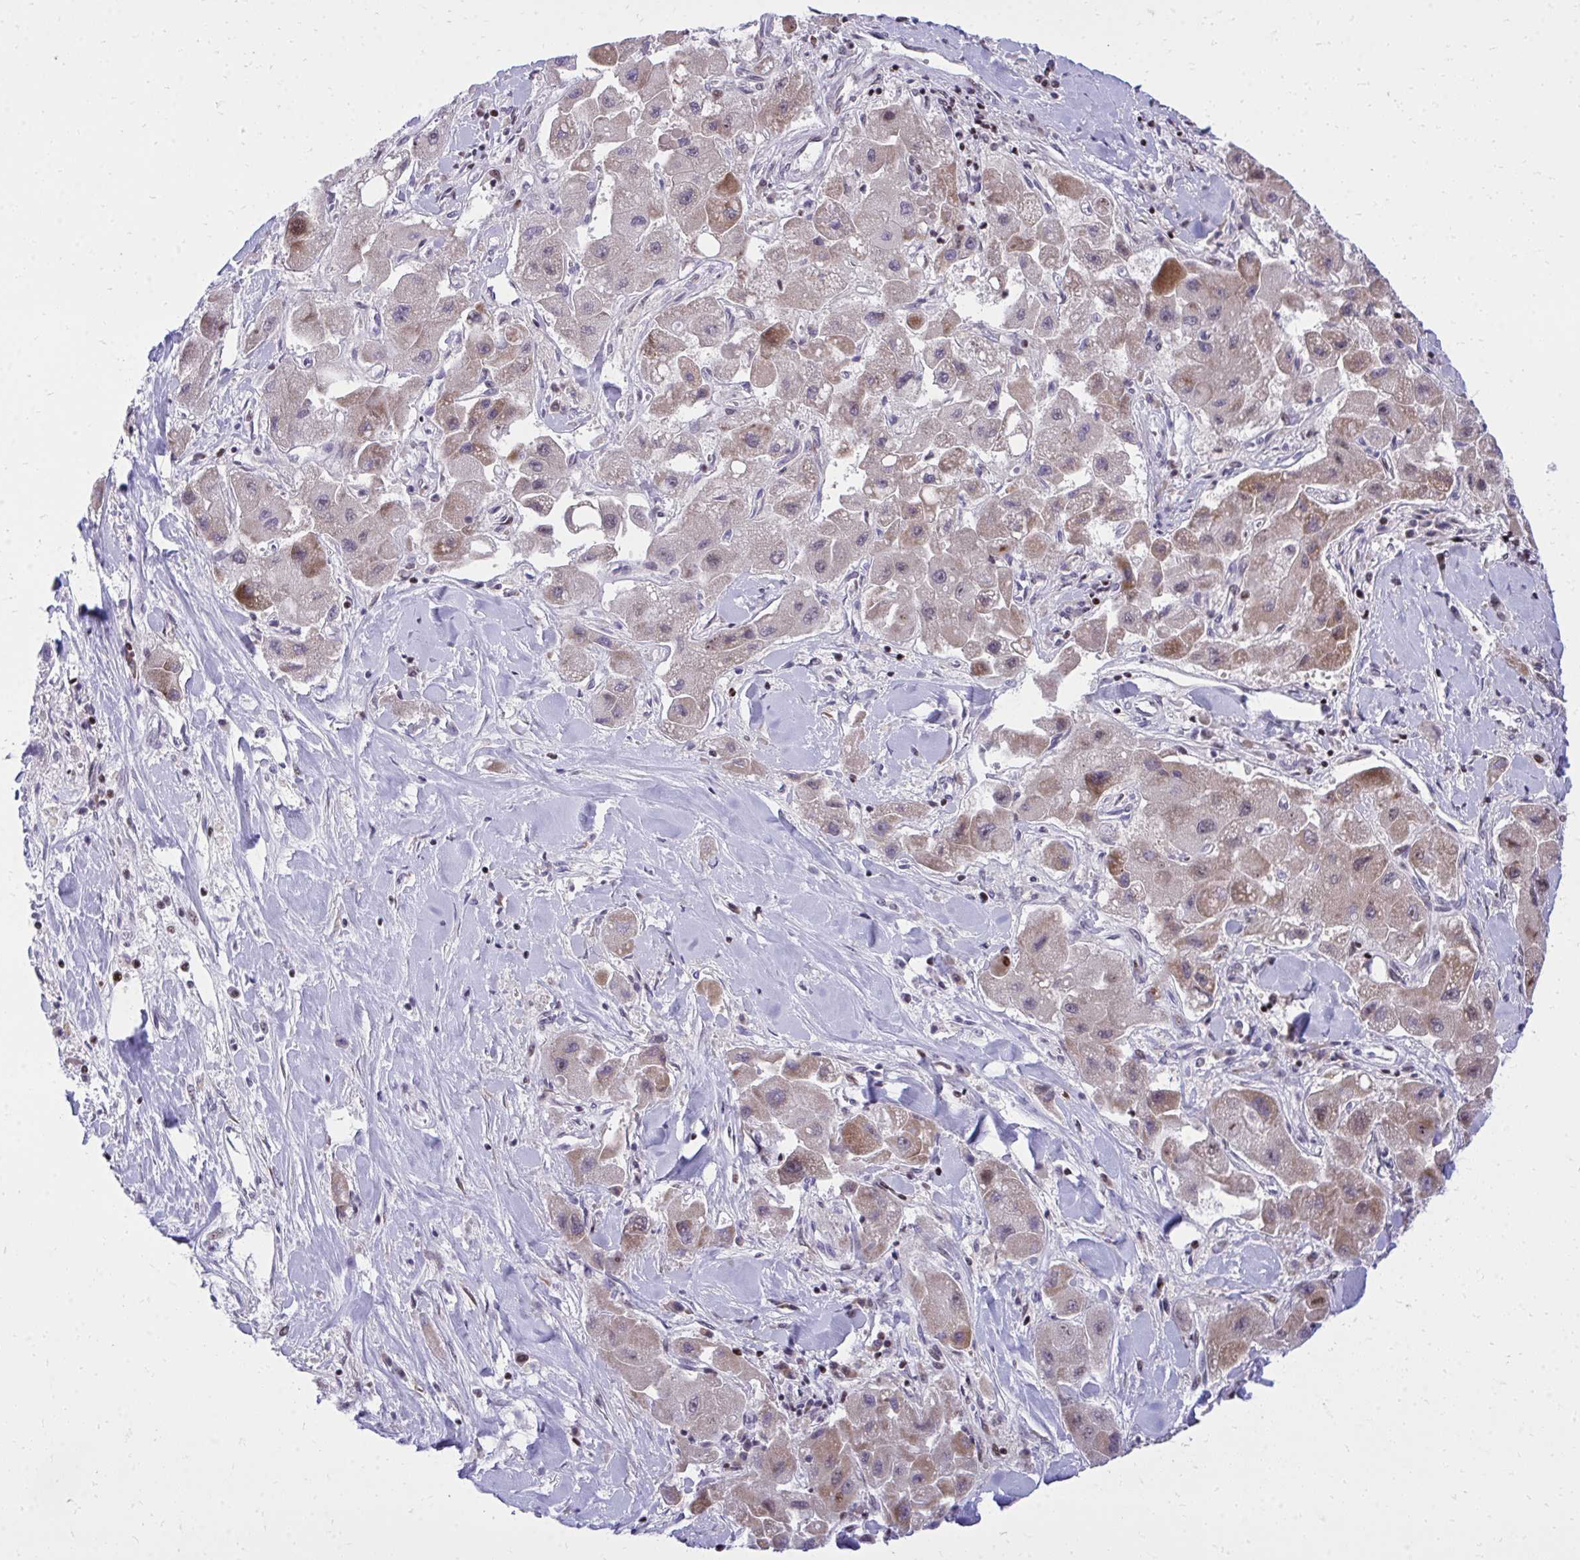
{"staining": {"intensity": "moderate", "quantity": "<25%", "location": "cytoplasmic/membranous"}, "tissue": "liver cancer", "cell_type": "Tumor cells", "image_type": "cancer", "snomed": [{"axis": "morphology", "description": "Carcinoma, Hepatocellular, NOS"}, {"axis": "topography", "description": "Liver"}], "caption": "High-power microscopy captured an immunohistochemistry image of liver hepatocellular carcinoma, revealing moderate cytoplasmic/membranous positivity in approximately <25% of tumor cells.", "gene": "C14orf39", "patient": {"sex": "male", "age": 24}}